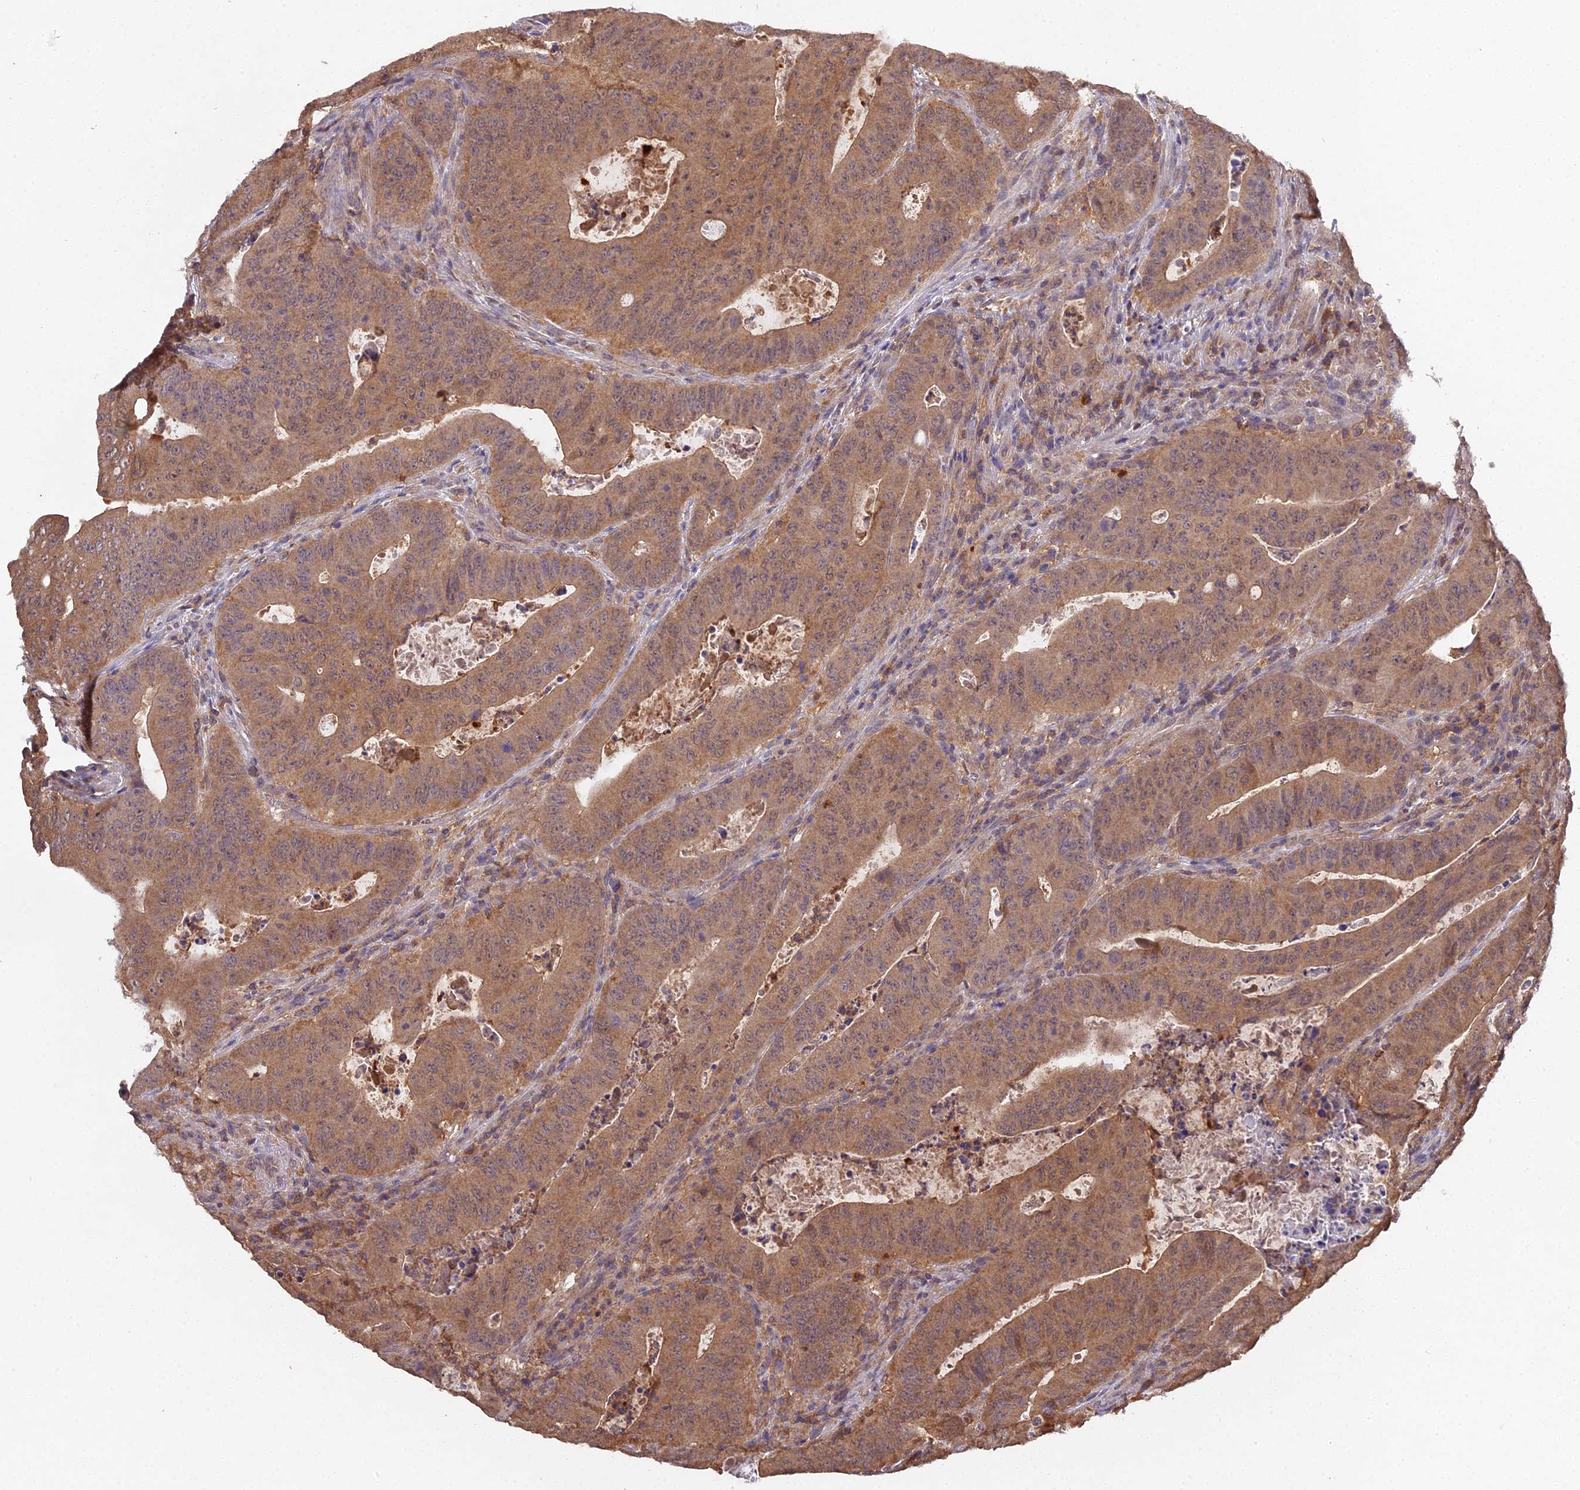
{"staining": {"intensity": "moderate", "quantity": ">75%", "location": "cytoplasmic/membranous"}, "tissue": "colorectal cancer", "cell_type": "Tumor cells", "image_type": "cancer", "snomed": [{"axis": "morphology", "description": "Adenocarcinoma, NOS"}, {"axis": "topography", "description": "Rectum"}], "caption": "This photomicrograph exhibits adenocarcinoma (colorectal) stained with IHC to label a protein in brown. The cytoplasmic/membranous of tumor cells show moderate positivity for the protein. Nuclei are counter-stained blue.", "gene": "TMEM258", "patient": {"sex": "female", "age": 75}}